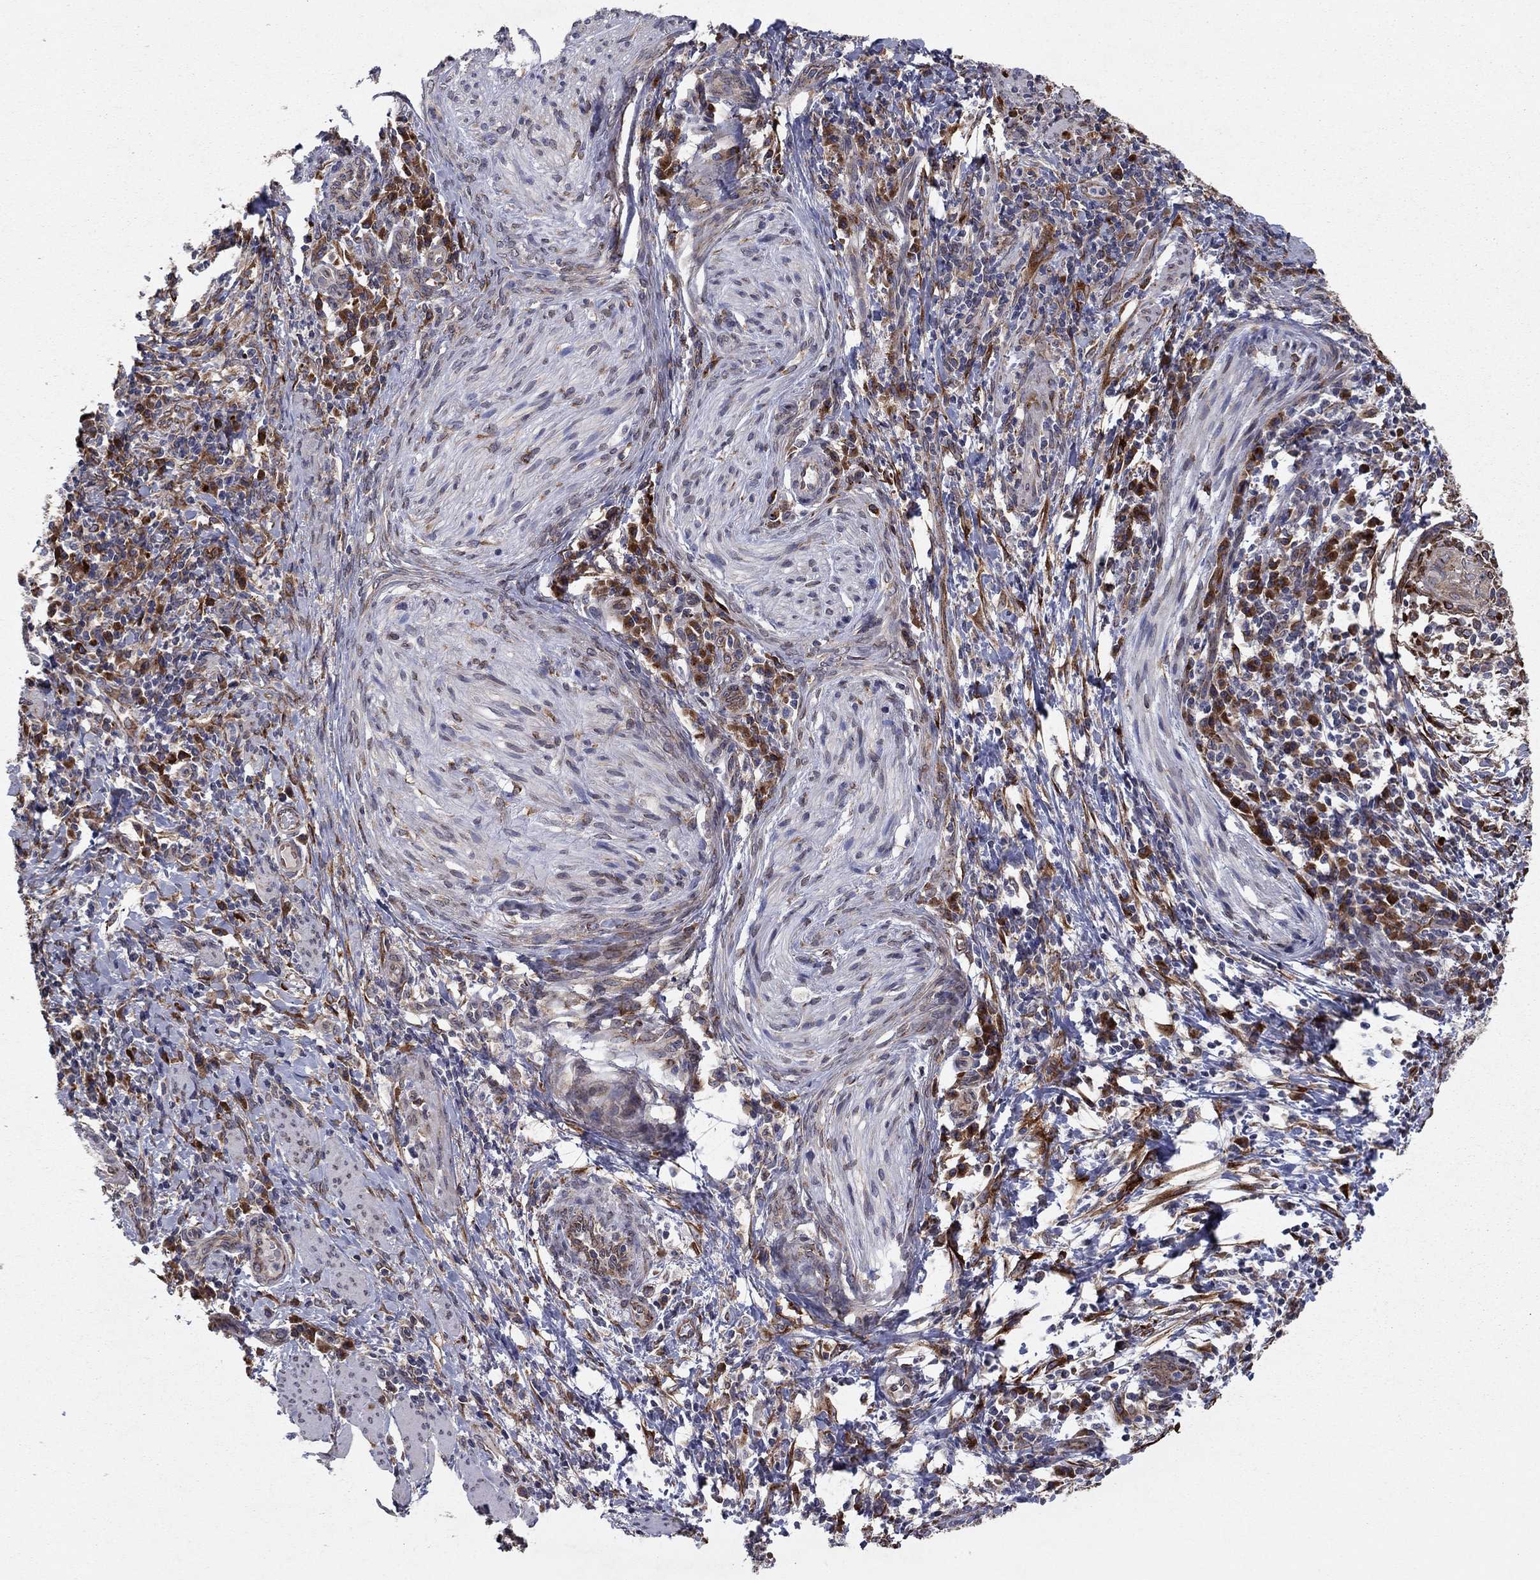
{"staining": {"intensity": "strong", "quantity": "<25%", "location": "cytoplasmic/membranous"}, "tissue": "cervical cancer", "cell_type": "Tumor cells", "image_type": "cancer", "snomed": [{"axis": "morphology", "description": "Squamous cell carcinoma, NOS"}, {"axis": "topography", "description": "Cervix"}], "caption": "A histopathology image of human cervical cancer (squamous cell carcinoma) stained for a protein reveals strong cytoplasmic/membranous brown staining in tumor cells. Nuclei are stained in blue.", "gene": "YIF1A", "patient": {"sex": "female", "age": 26}}